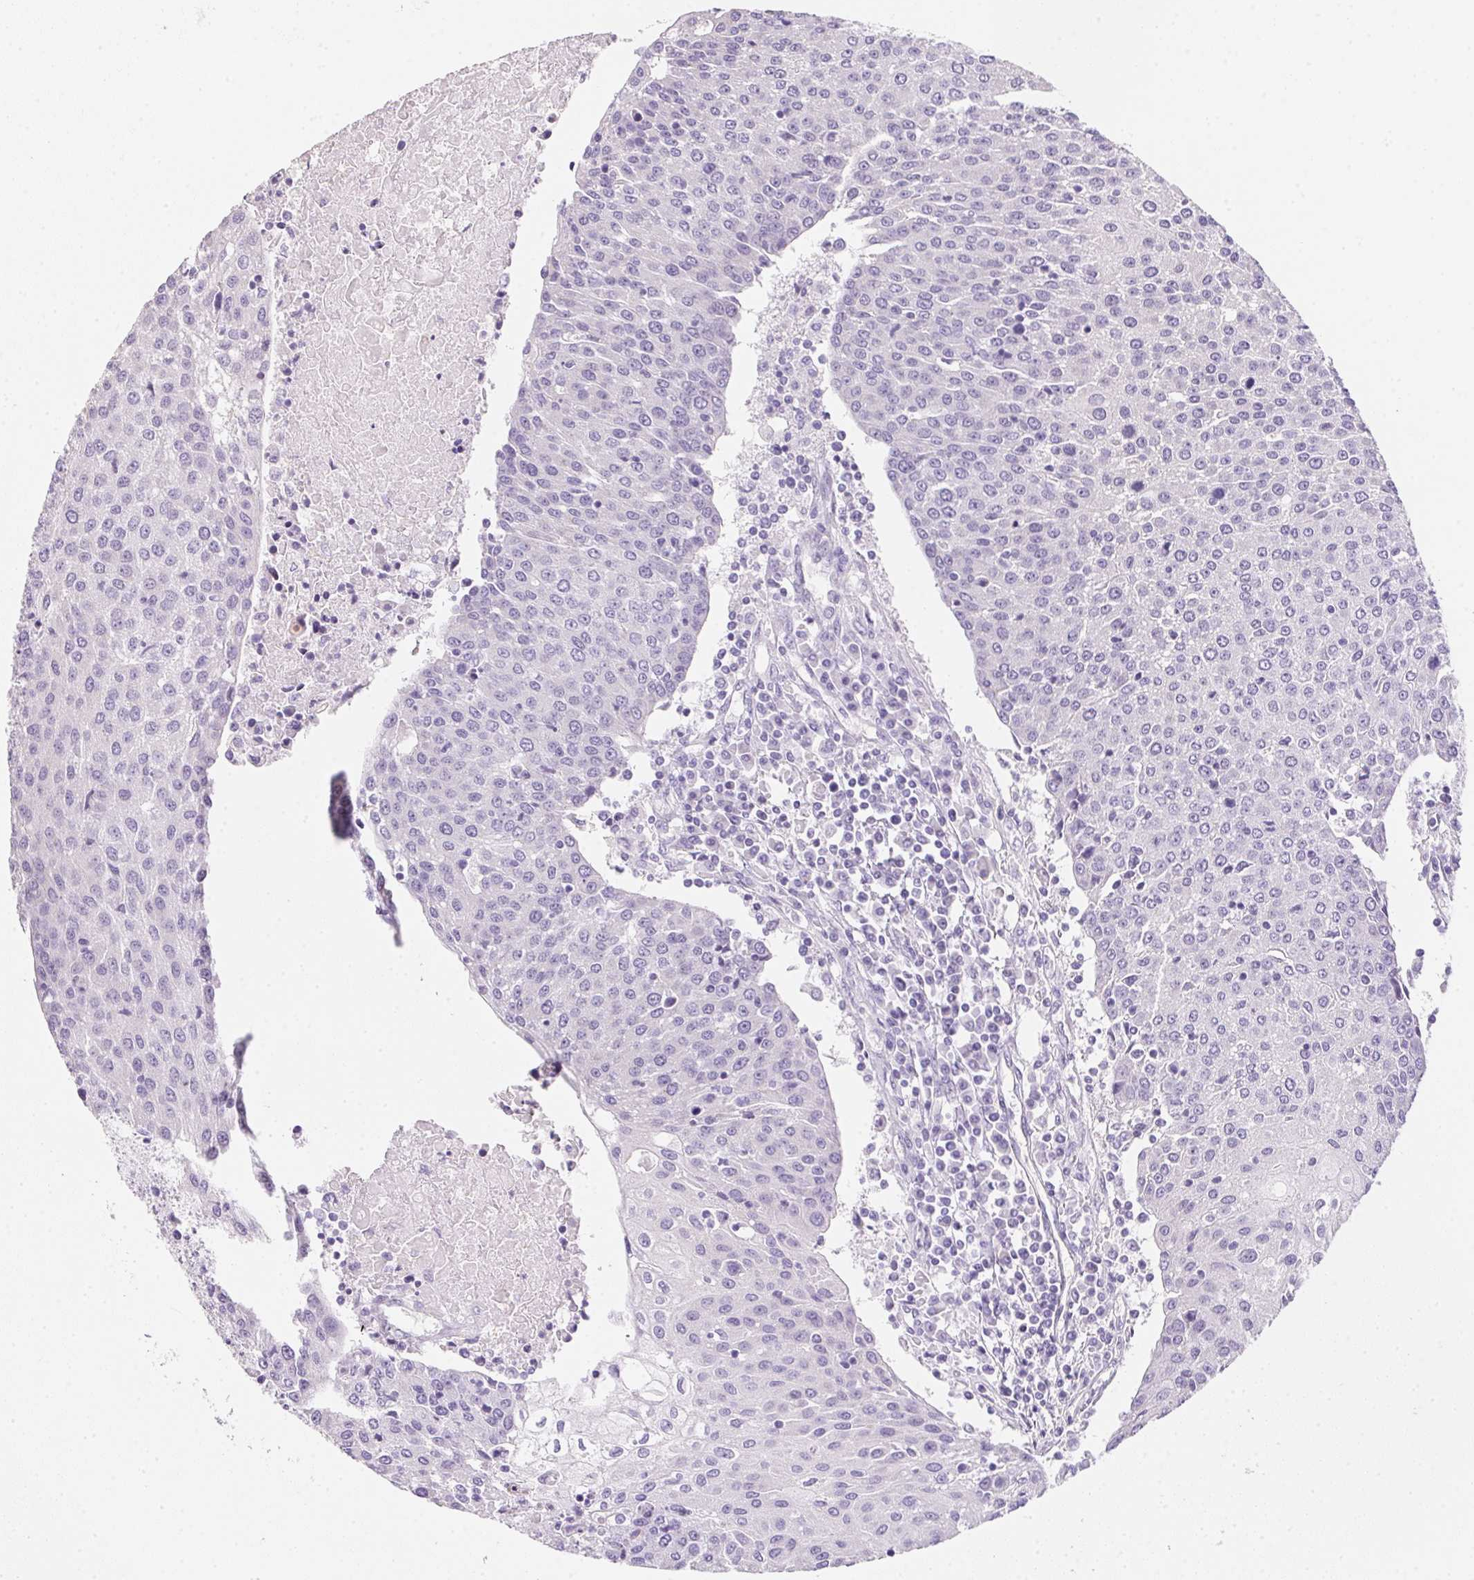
{"staining": {"intensity": "negative", "quantity": "none", "location": "none"}, "tissue": "urothelial cancer", "cell_type": "Tumor cells", "image_type": "cancer", "snomed": [{"axis": "morphology", "description": "Urothelial carcinoma, High grade"}, {"axis": "topography", "description": "Urinary bladder"}], "caption": "DAB immunohistochemical staining of urothelial carcinoma (high-grade) displays no significant expression in tumor cells. Brightfield microscopy of IHC stained with DAB (3,3'-diaminobenzidine) (brown) and hematoxylin (blue), captured at high magnification.", "gene": "AQP5", "patient": {"sex": "female", "age": 85}}